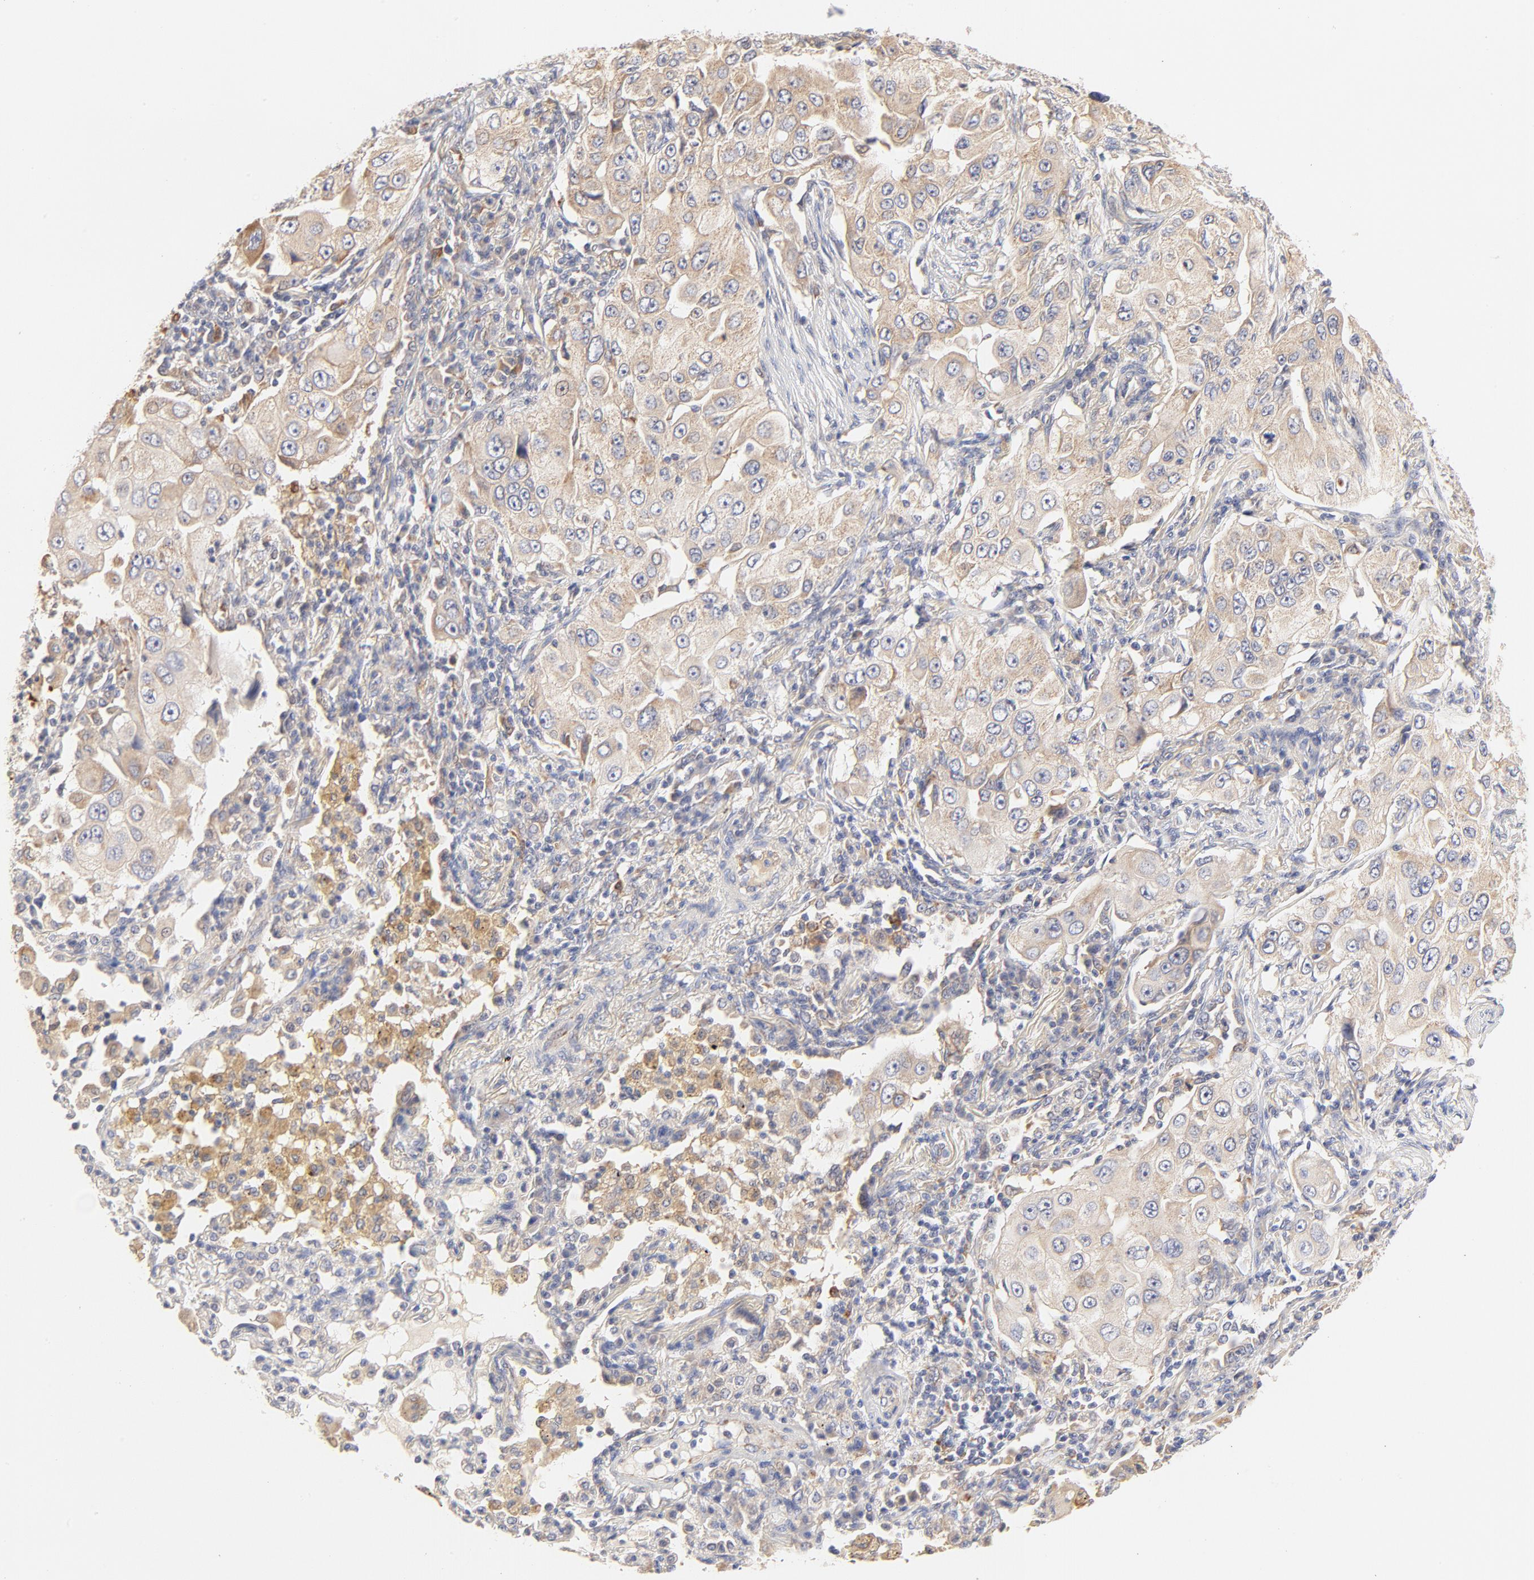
{"staining": {"intensity": "weak", "quantity": ">75%", "location": "cytoplasmic/membranous"}, "tissue": "lung cancer", "cell_type": "Tumor cells", "image_type": "cancer", "snomed": [{"axis": "morphology", "description": "Adenocarcinoma, NOS"}, {"axis": "topography", "description": "Lung"}], "caption": "An image of lung adenocarcinoma stained for a protein demonstrates weak cytoplasmic/membranous brown staining in tumor cells.", "gene": "MTERF2", "patient": {"sex": "male", "age": 84}}